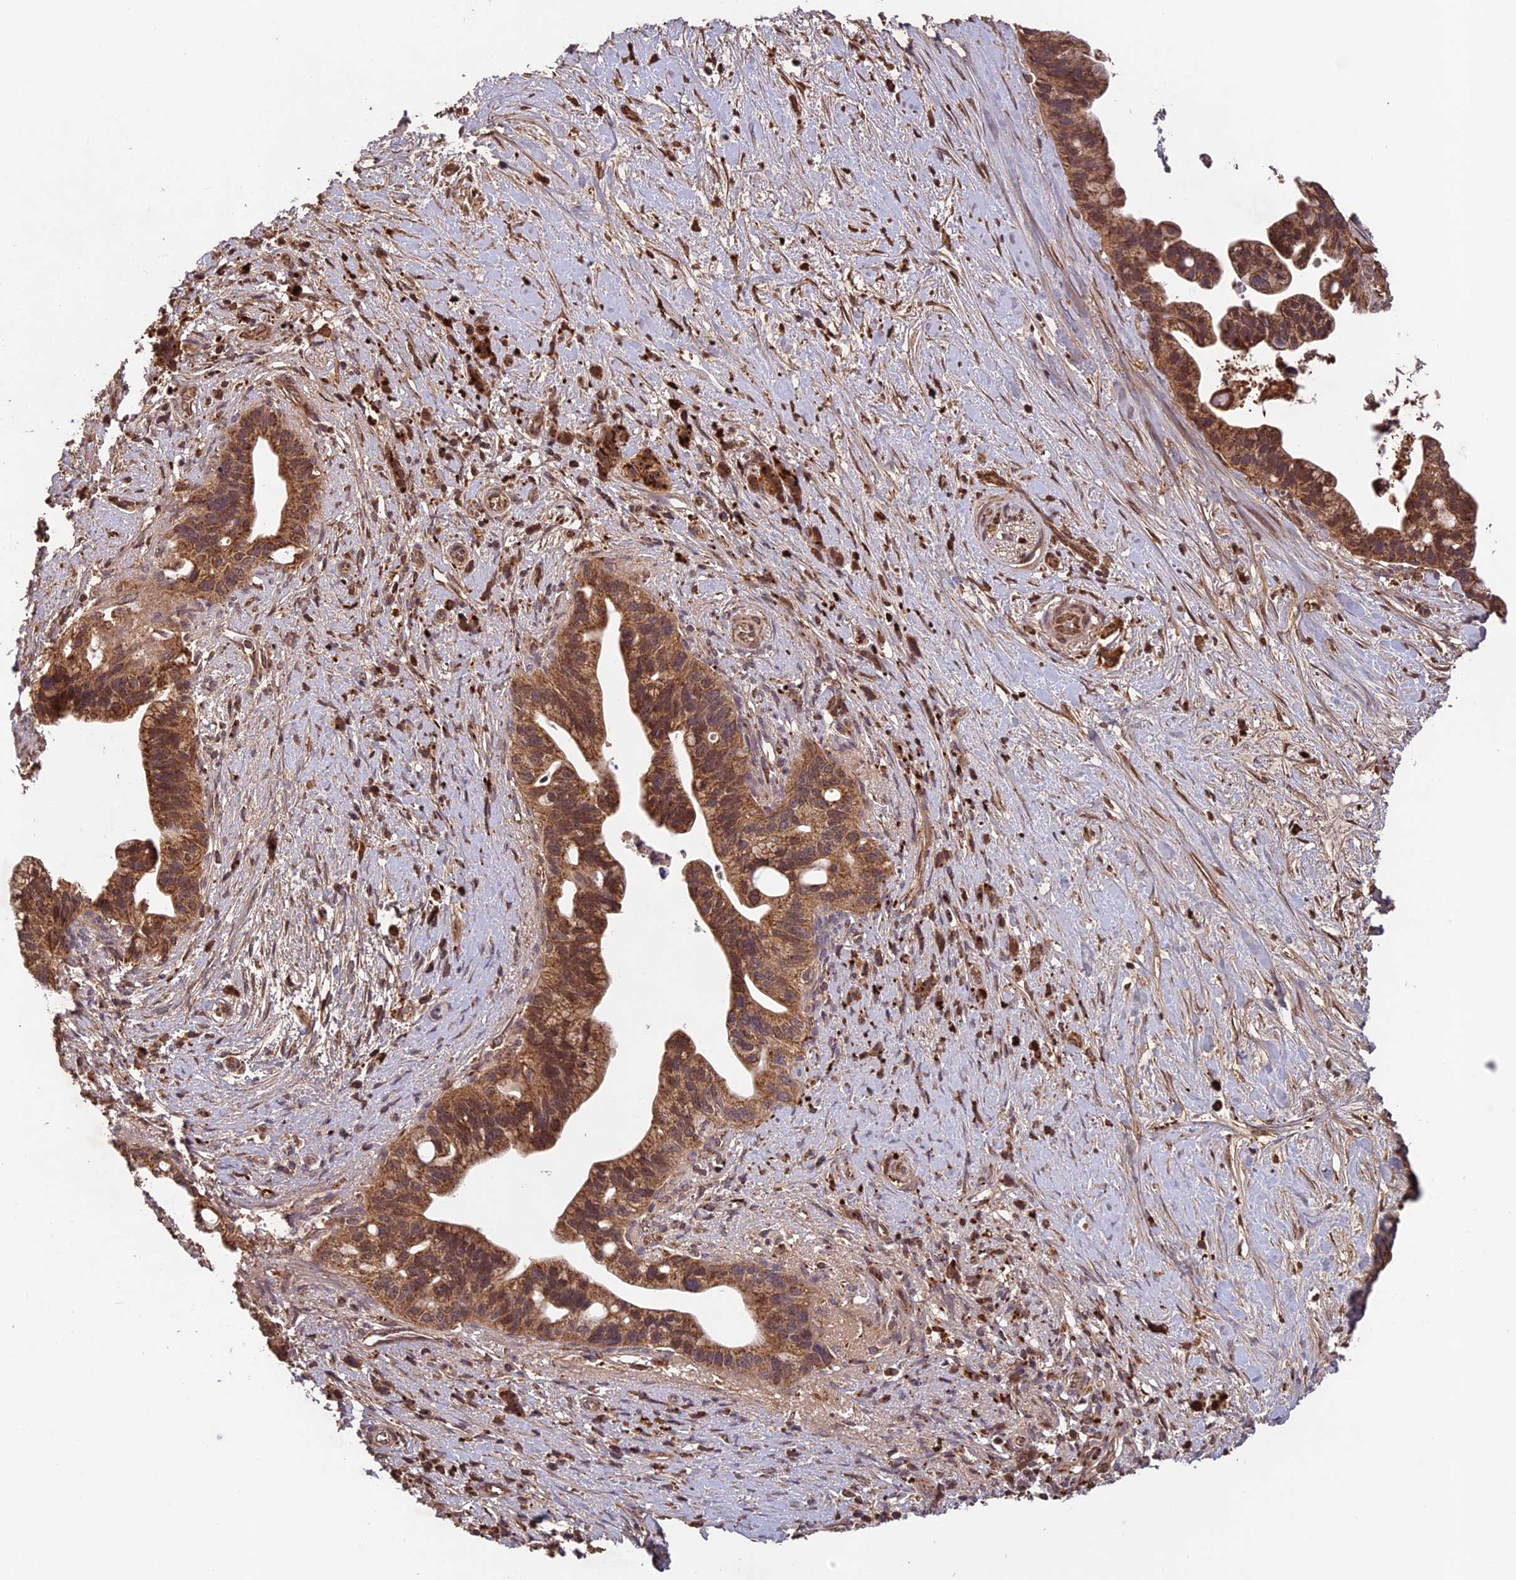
{"staining": {"intensity": "strong", "quantity": ">75%", "location": "cytoplasmic/membranous"}, "tissue": "pancreatic cancer", "cell_type": "Tumor cells", "image_type": "cancer", "snomed": [{"axis": "morphology", "description": "Adenocarcinoma, NOS"}, {"axis": "topography", "description": "Pancreas"}], "caption": "Adenocarcinoma (pancreatic) was stained to show a protein in brown. There is high levels of strong cytoplasmic/membranous expression in approximately >75% of tumor cells.", "gene": "CCDC15", "patient": {"sex": "female", "age": 83}}